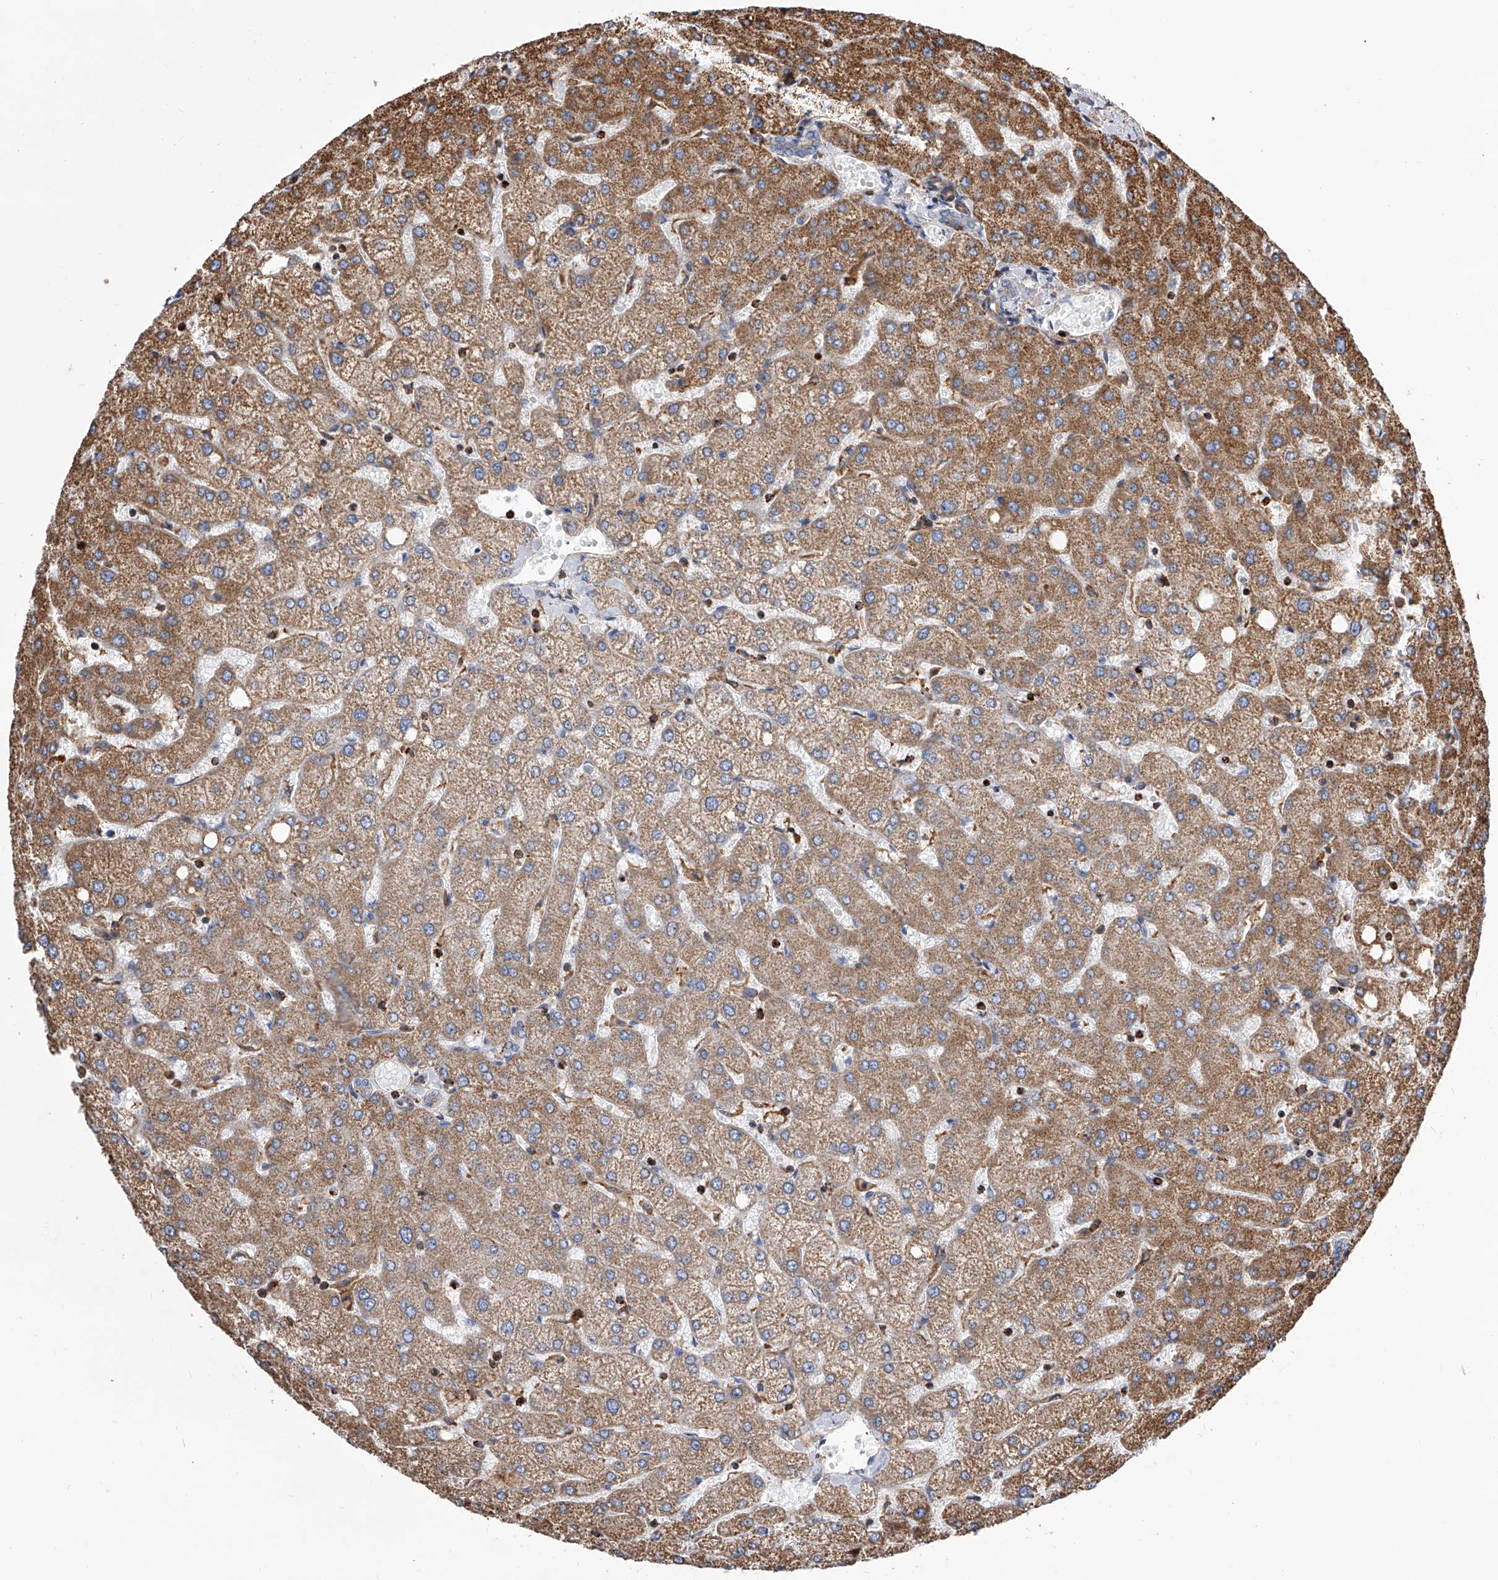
{"staining": {"intensity": "weak", "quantity": ">75%", "location": "cytoplasmic/membranous"}, "tissue": "liver", "cell_type": "Cholangiocytes", "image_type": "normal", "snomed": [{"axis": "morphology", "description": "Normal tissue, NOS"}, {"axis": "topography", "description": "Liver"}], "caption": "Immunohistochemical staining of unremarkable human liver reveals low levels of weak cytoplasmic/membranous expression in about >75% of cholangiocytes.", "gene": "PISD", "patient": {"sex": "female", "age": 54}}